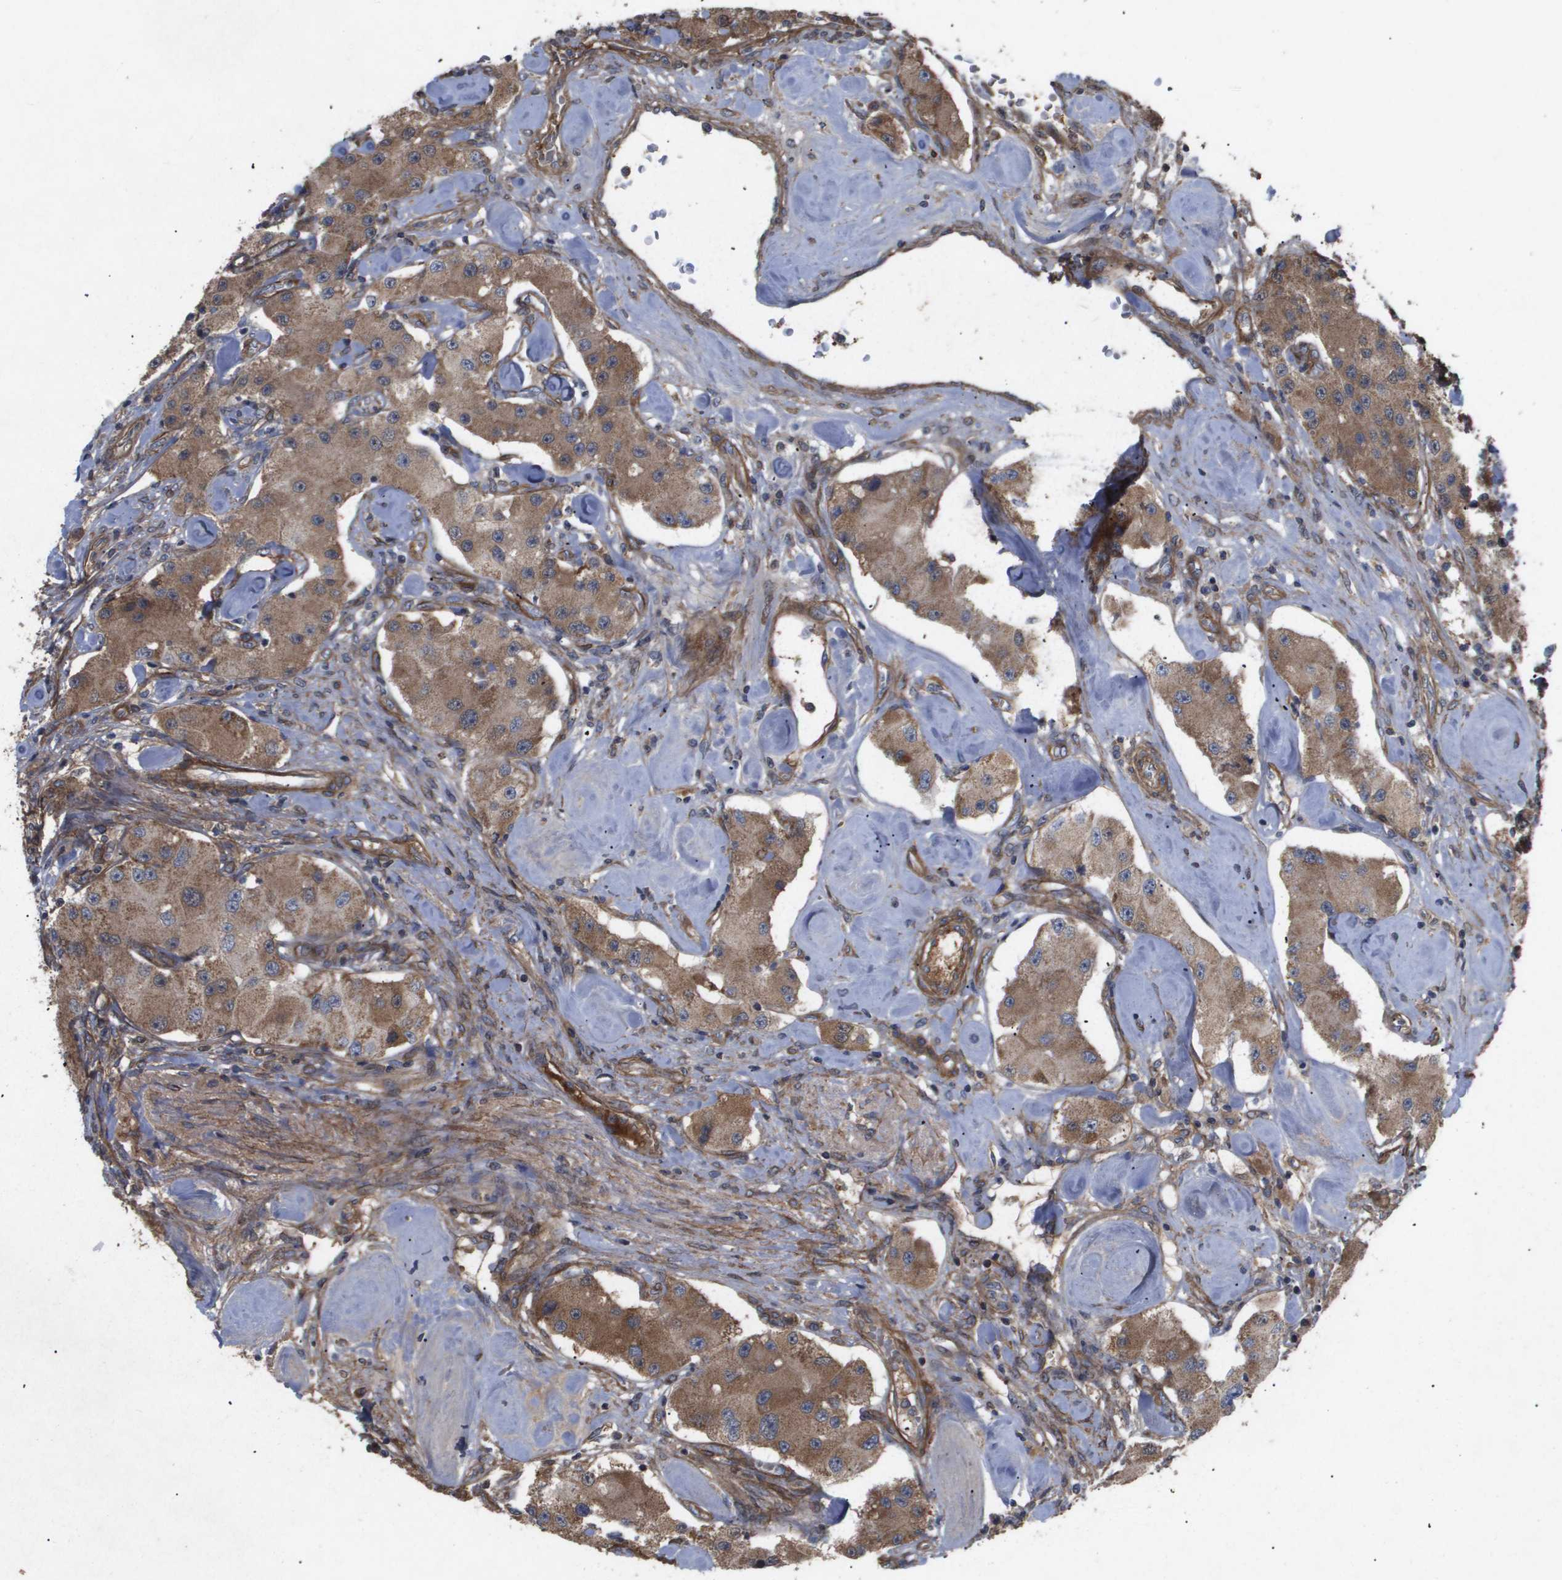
{"staining": {"intensity": "moderate", "quantity": ">75%", "location": "cytoplasmic/membranous"}, "tissue": "carcinoid", "cell_type": "Tumor cells", "image_type": "cancer", "snomed": [{"axis": "morphology", "description": "Carcinoid, malignant, NOS"}, {"axis": "topography", "description": "Pancreas"}], "caption": "Carcinoid (malignant) was stained to show a protein in brown. There is medium levels of moderate cytoplasmic/membranous staining in about >75% of tumor cells. (DAB (3,3'-diaminobenzidine) IHC with brightfield microscopy, high magnification).", "gene": "TNS1", "patient": {"sex": "male", "age": 41}}